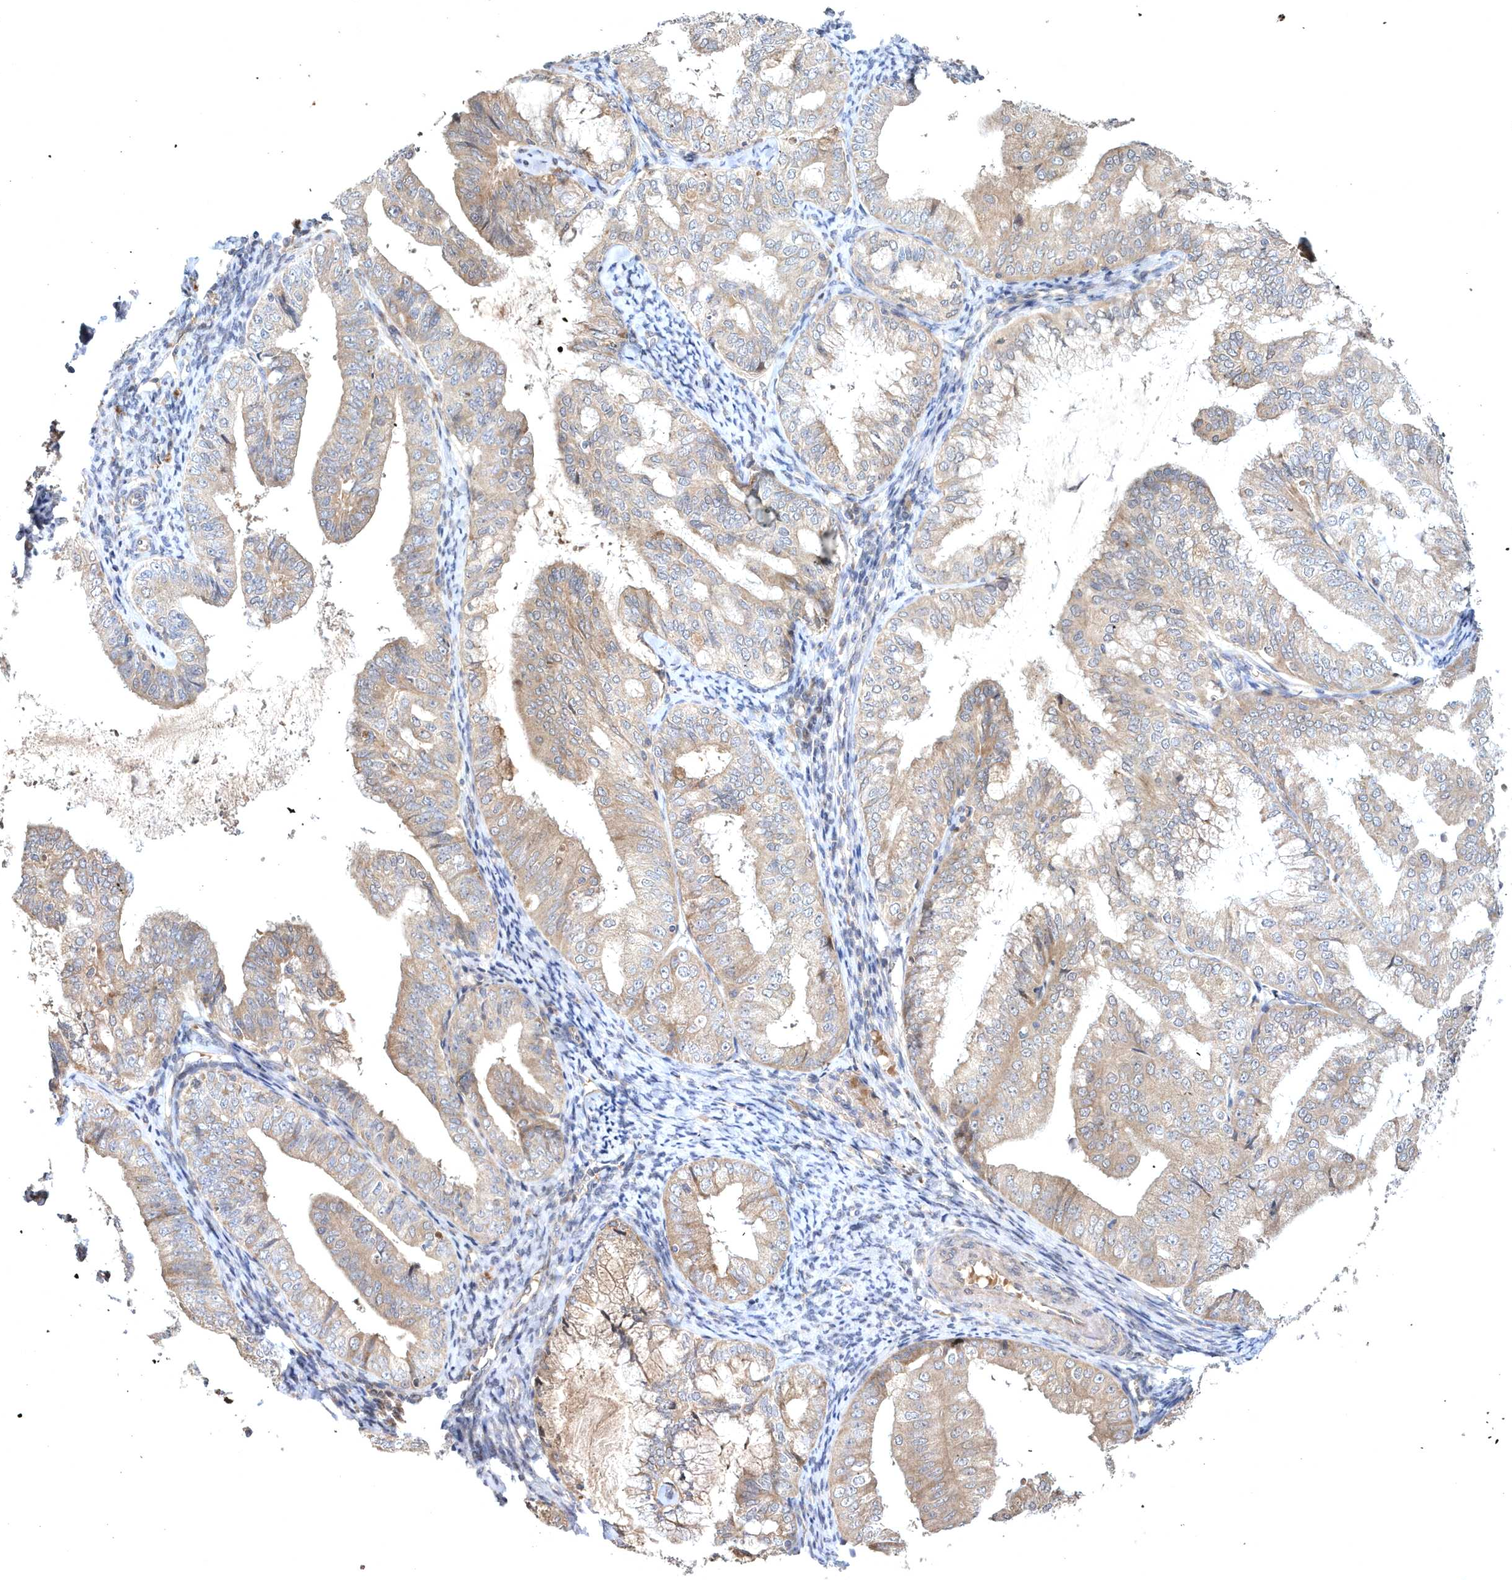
{"staining": {"intensity": "weak", "quantity": ">75%", "location": "cytoplasmic/membranous"}, "tissue": "endometrial cancer", "cell_type": "Tumor cells", "image_type": "cancer", "snomed": [{"axis": "morphology", "description": "Adenocarcinoma, NOS"}, {"axis": "topography", "description": "Endometrium"}], "caption": "The photomicrograph shows staining of endometrial adenocarcinoma, revealing weak cytoplasmic/membranous protein expression (brown color) within tumor cells. The protein of interest is shown in brown color, while the nuclei are stained blue.", "gene": "HMGCS1", "patient": {"sex": "female", "age": 63}}